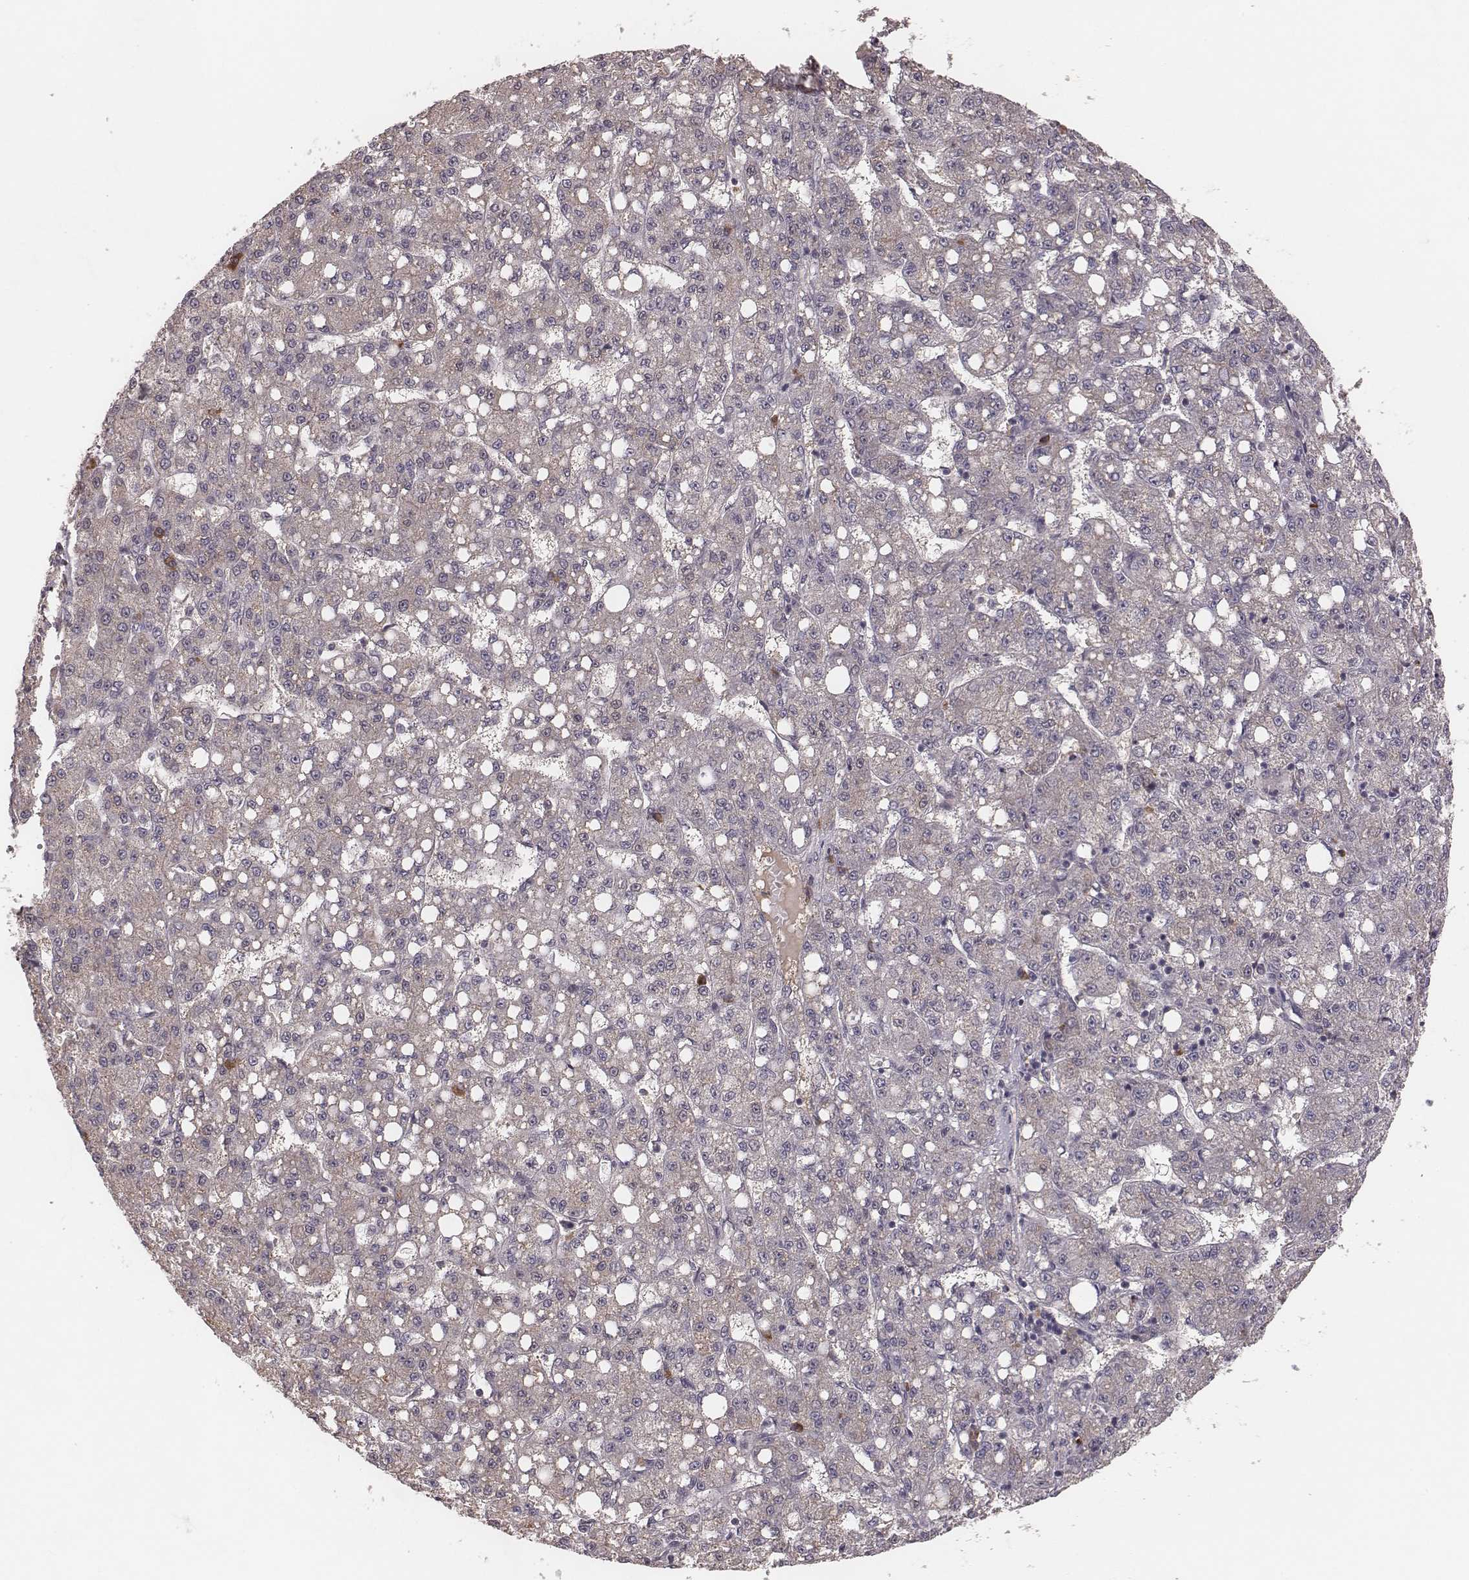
{"staining": {"intensity": "weak", "quantity": "25%-75%", "location": "cytoplasmic/membranous"}, "tissue": "liver cancer", "cell_type": "Tumor cells", "image_type": "cancer", "snomed": [{"axis": "morphology", "description": "Carcinoma, Hepatocellular, NOS"}, {"axis": "topography", "description": "Liver"}], "caption": "Weak cytoplasmic/membranous expression for a protein is seen in about 25%-75% of tumor cells of liver cancer using immunohistochemistry.", "gene": "P2RX5", "patient": {"sex": "female", "age": 65}}